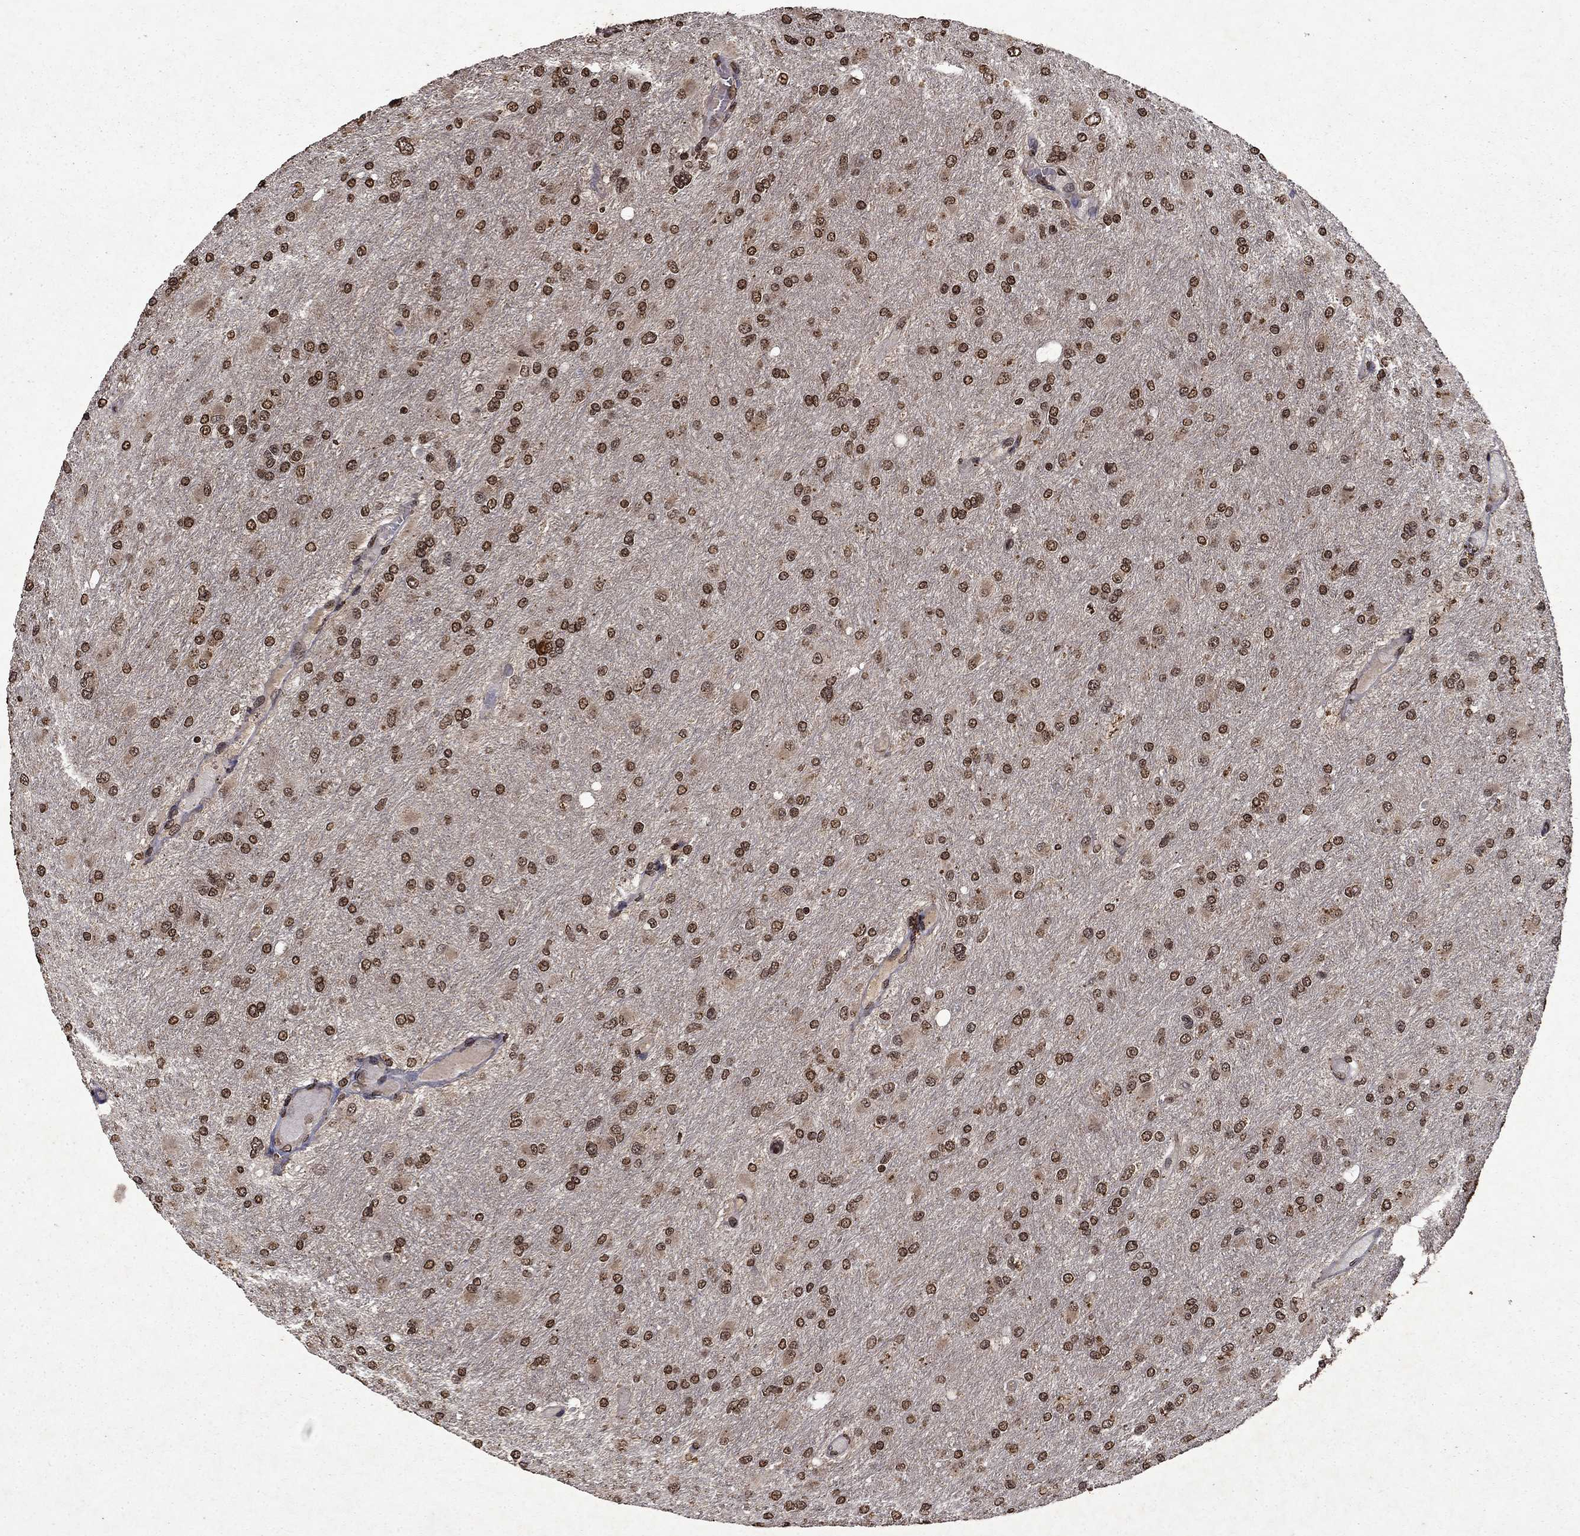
{"staining": {"intensity": "strong", "quantity": ">75%", "location": "nuclear"}, "tissue": "glioma", "cell_type": "Tumor cells", "image_type": "cancer", "snomed": [{"axis": "morphology", "description": "Glioma, malignant, High grade"}, {"axis": "topography", "description": "Cerebral cortex"}], "caption": "Protein positivity by IHC demonstrates strong nuclear expression in about >75% of tumor cells in malignant high-grade glioma. (brown staining indicates protein expression, while blue staining denotes nuclei).", "gene": "PIN4", "patient": {"sex": "female", "age": 36}}